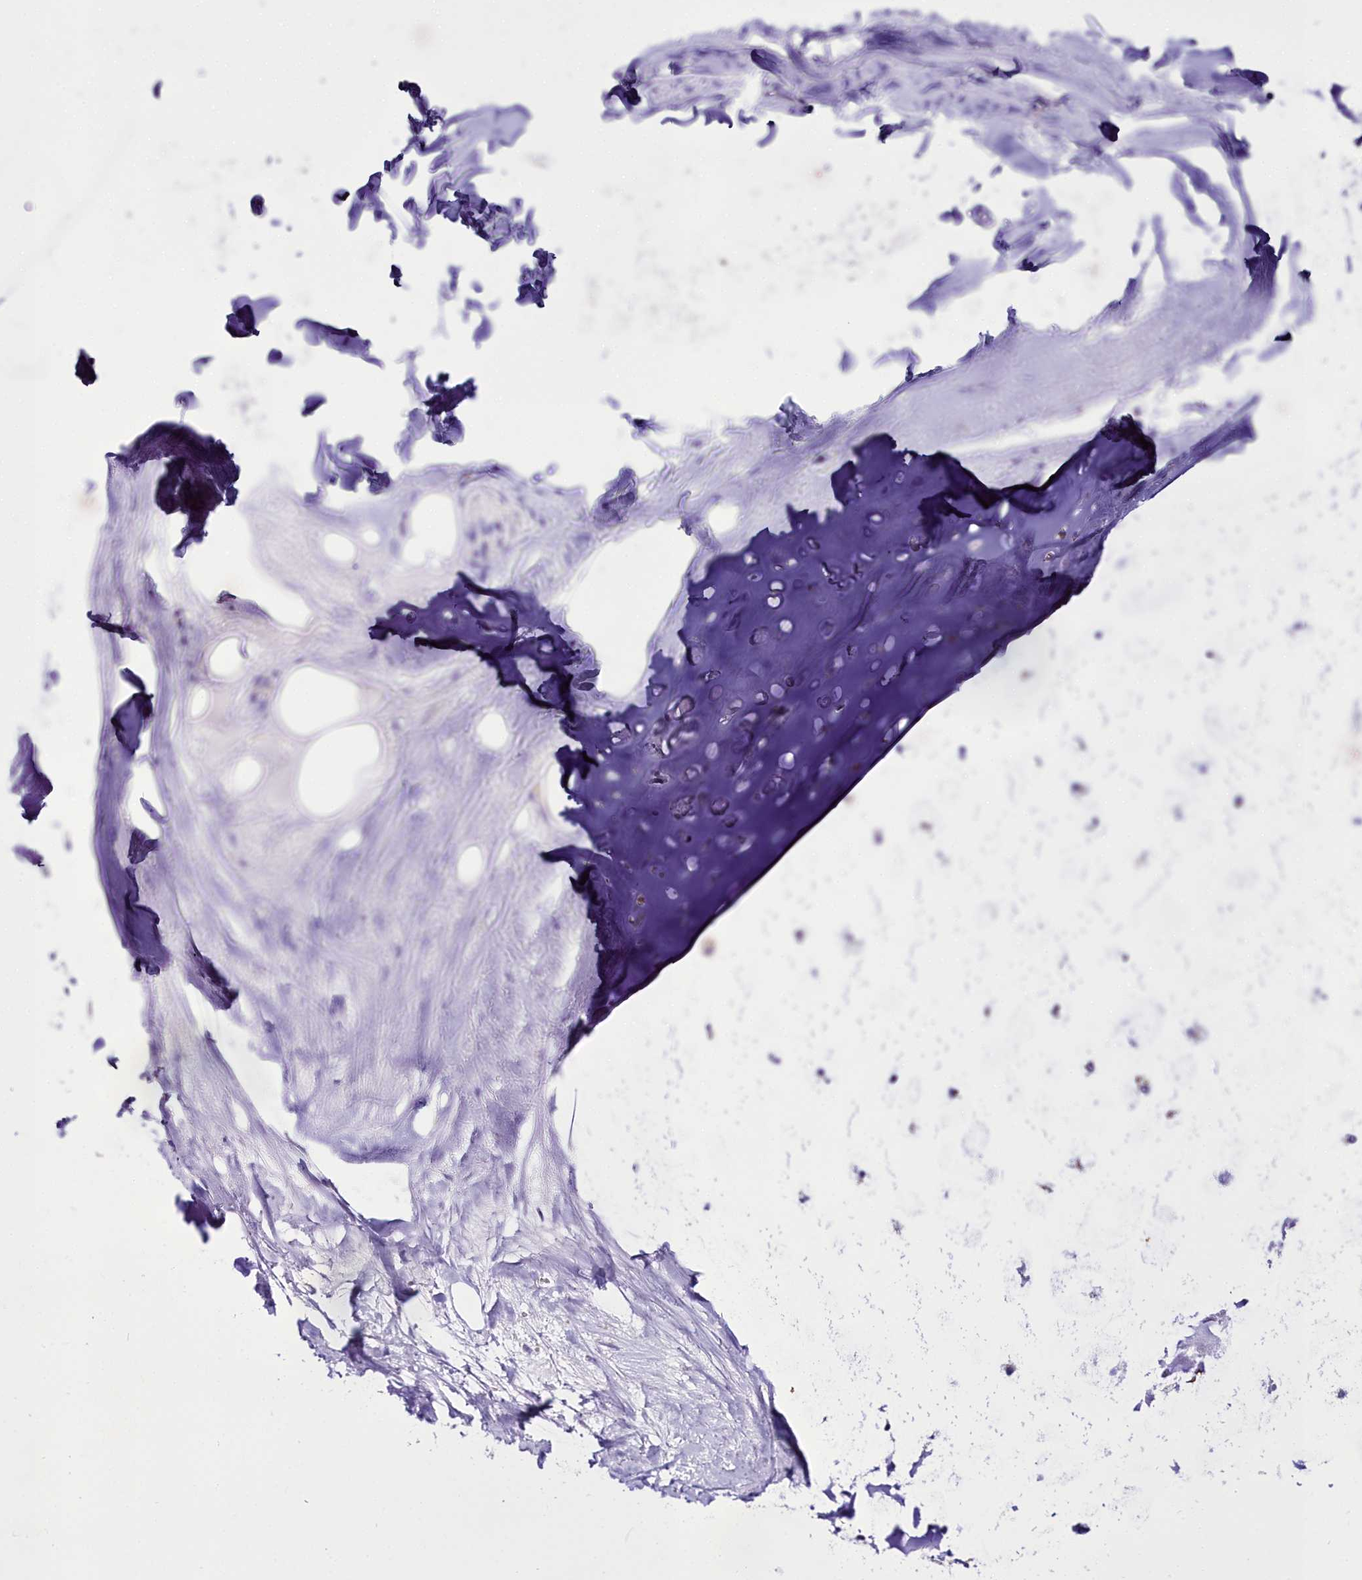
{"staining": {"intensity": "negative", "quantity": "none", "location": "none"}, "tissue": "soft tissue", "cell_type": "Chondrocytes", "image_type": "normal", "snomed": [{"axis": "morphology", "description": "Normal tissue, NOS"}, {"axis": "topography", "description": "Cartilage tissue"}], "caption": "The immunohistochemistry (IHC) photomicrograph has no significant expression in chondrocytes of soft tissue.", "gene": "WDFY3", "patient": {"sex": "male", "age": 66}}